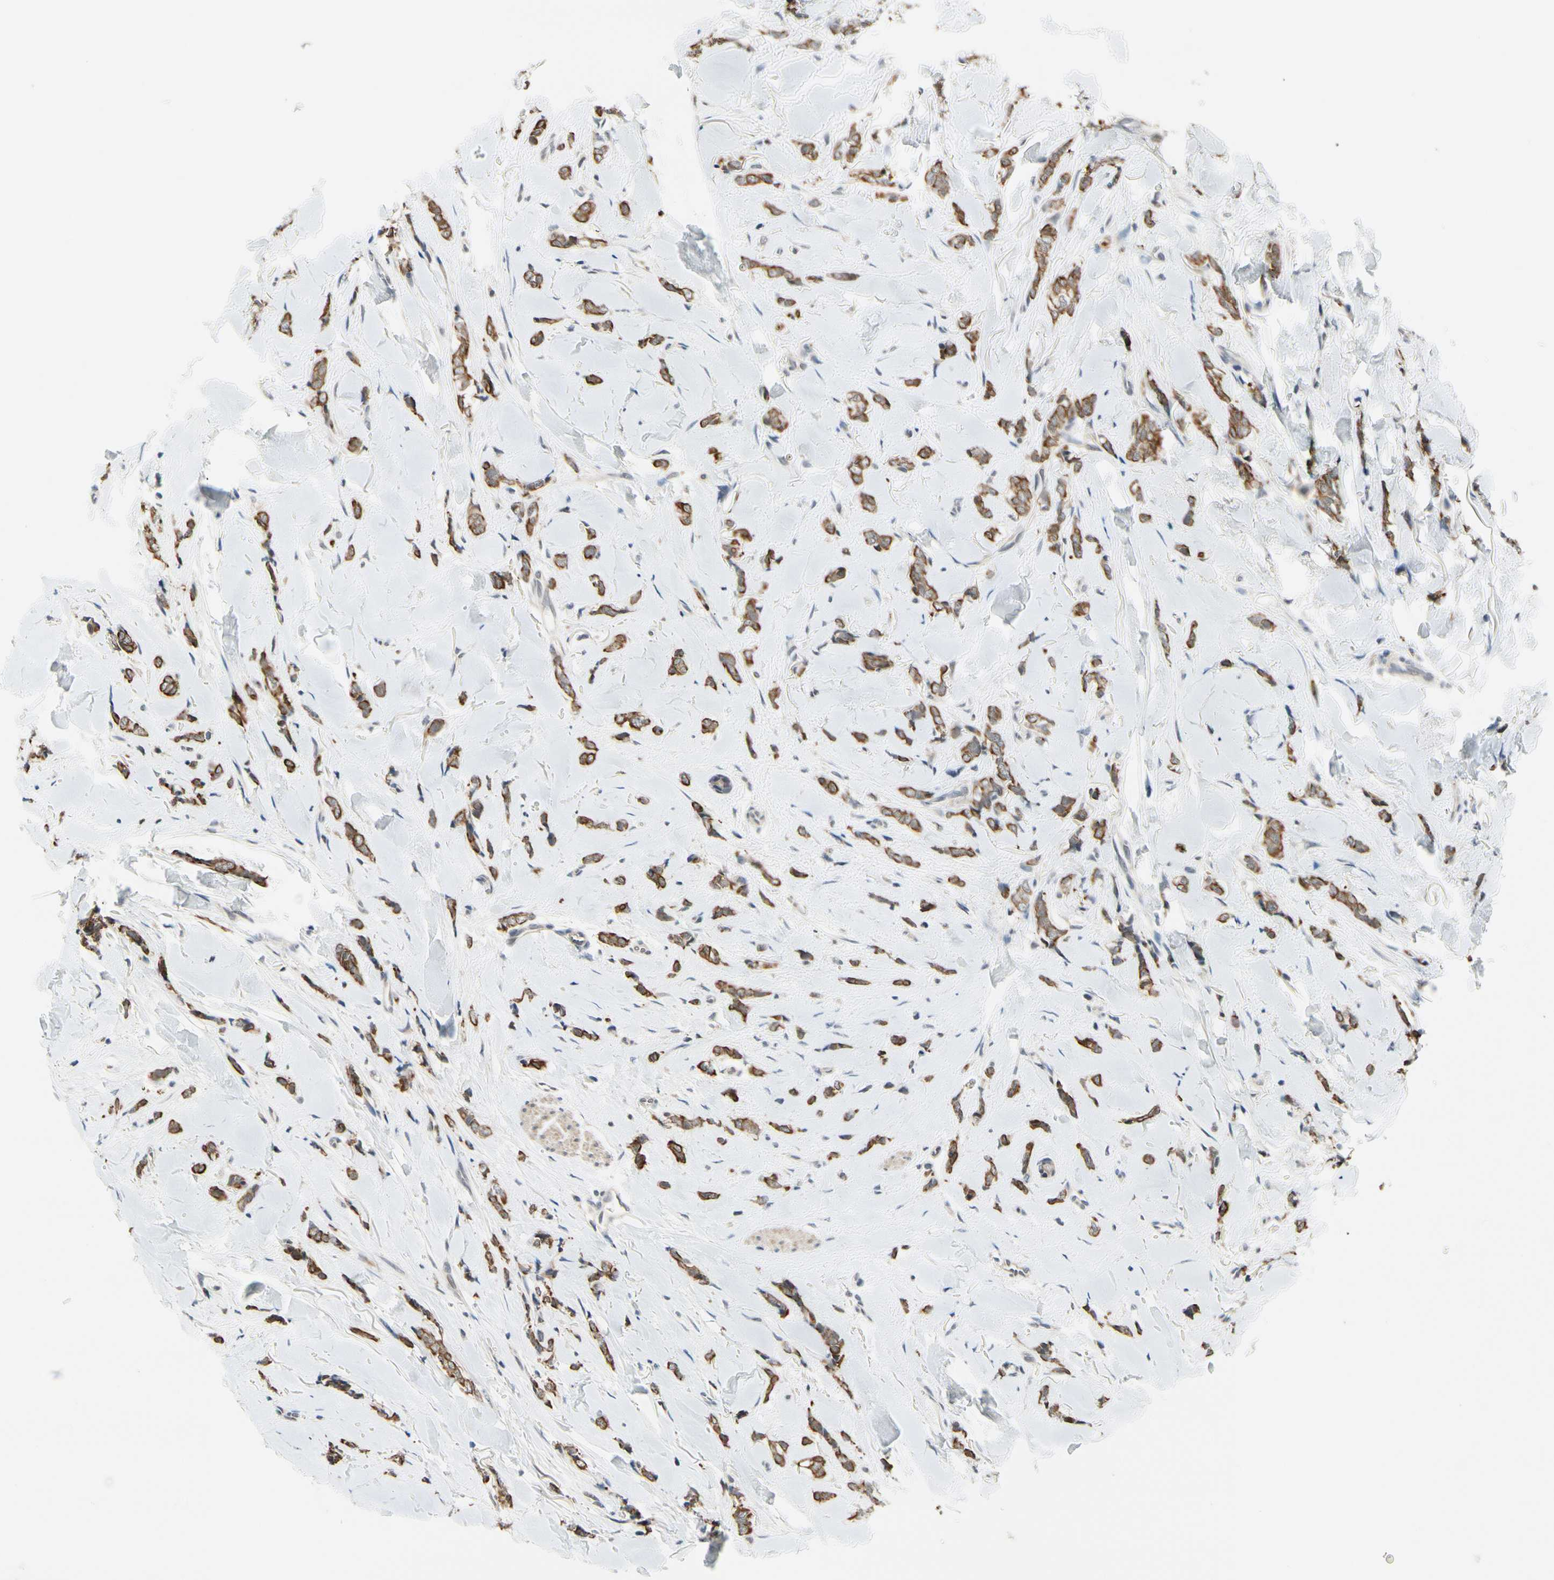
{"staining": {"intensity": "strong", "quantity": ">75%", "location": "cytoplasmic/membranous"}, "tissue": "breast cancer", "cell_type": "Tumor cells", "image_type": "cancer", "snomed": [{"axis": "morphology", "description": "Lobular carcinoma"}, {"axis": "topography", "description": "Skin"}, {"axis": "topography", "description": "Breast"}], "caption": "Immunohistochemical staining of lobular carcinoma (breast) displays high levels of strong cytoplasmic/membranous expression in about >75% of tumor cells.", "gene": "TAF12", "patient": {"sex": "female", "age": 46}}